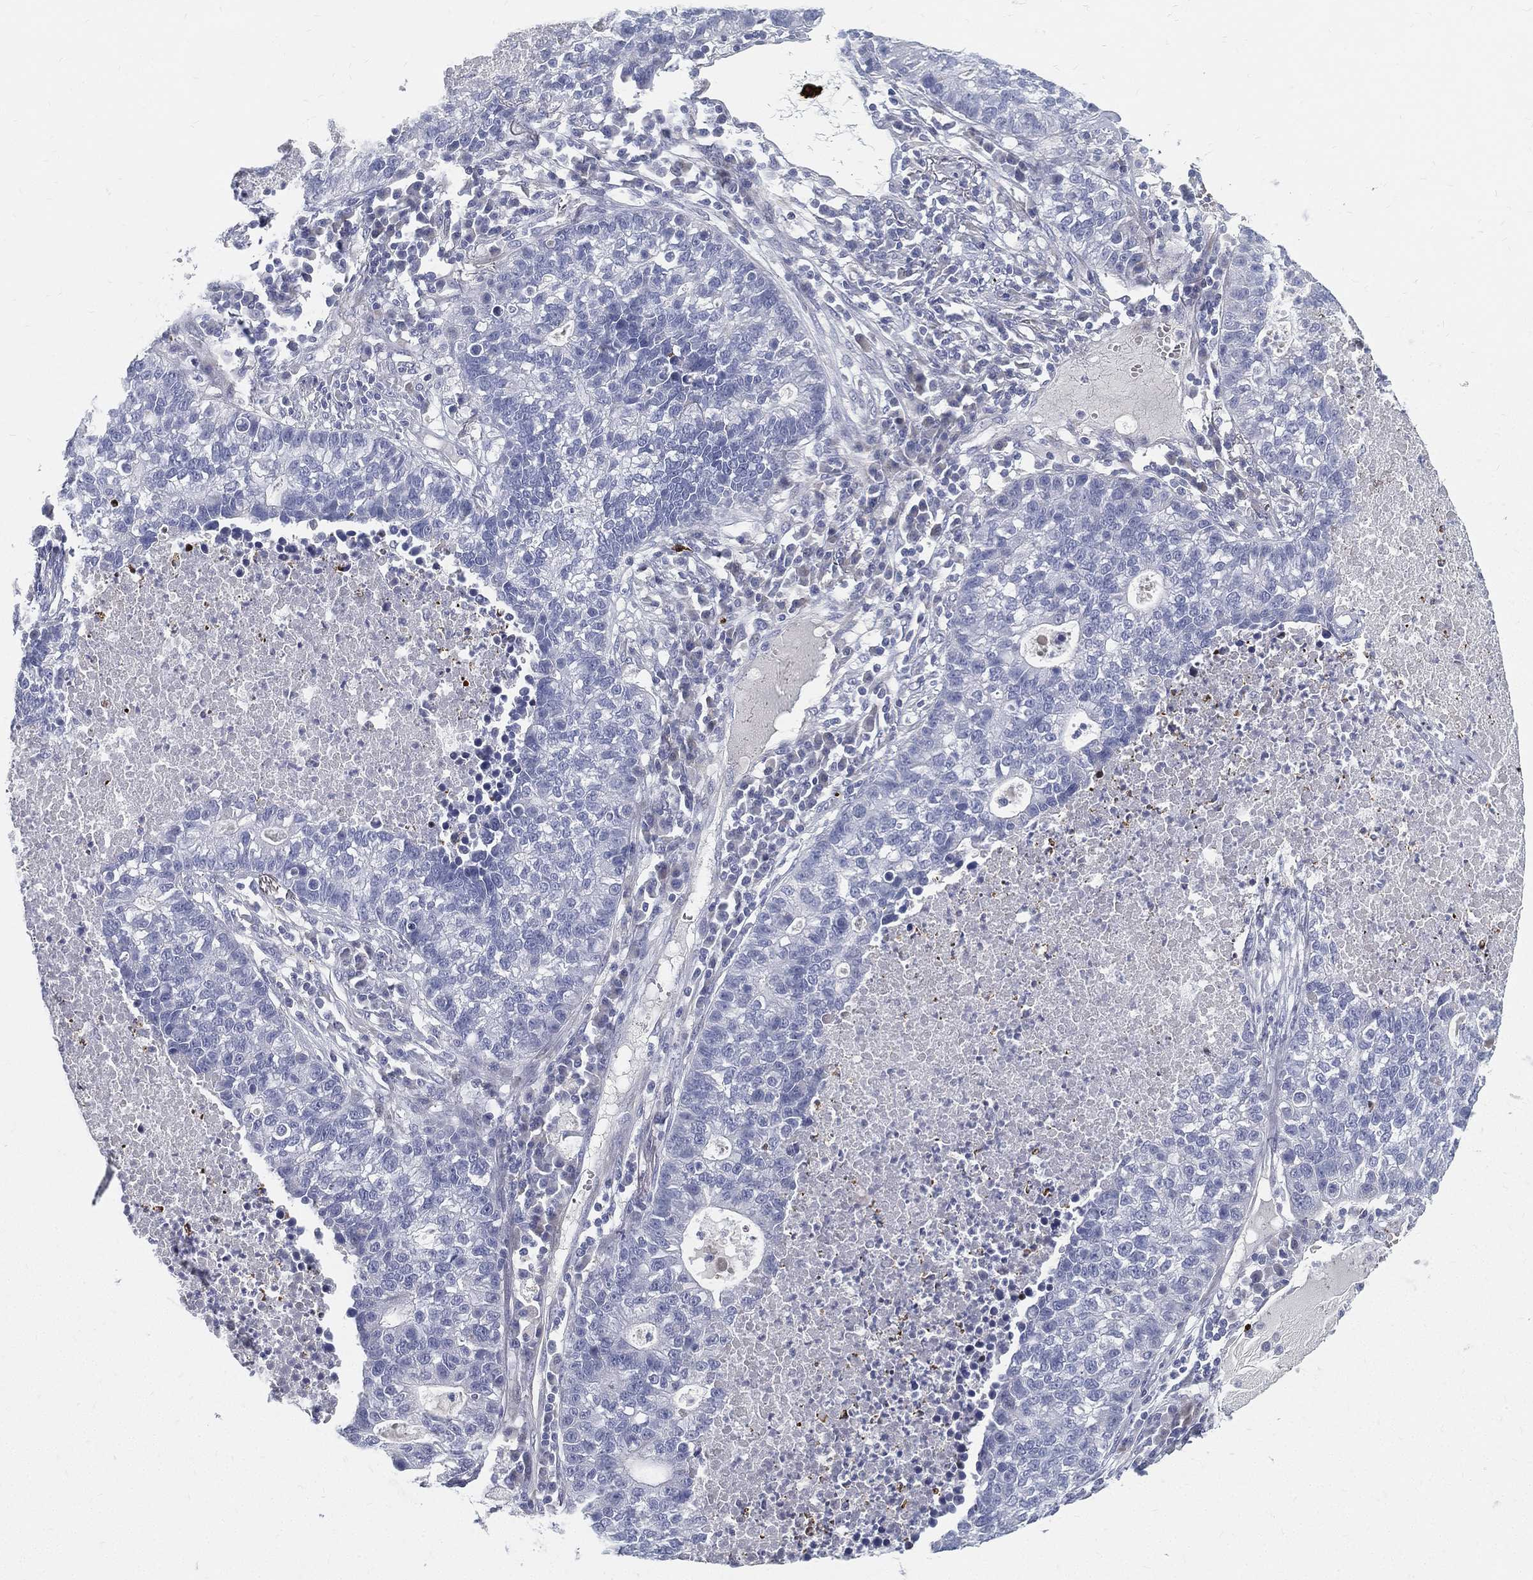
{"staining": {"intensity": "negative", "quantity": "none", "location": "none"}, "tissue": "lung cancer", "cell_type": "Tumor cells", "image_type": "cancer", "snomed": [{"axis": "morphology", "description": "Adenocarcinoma, NOS"}, {"axis": "topography", "description": "Lung"}], "caption": "Human lung cancer stained for a protein using IHC shows no staining in tumor cells.", "gene": "SPPL2C", "patient": {"sex": "male", "age": 57}}